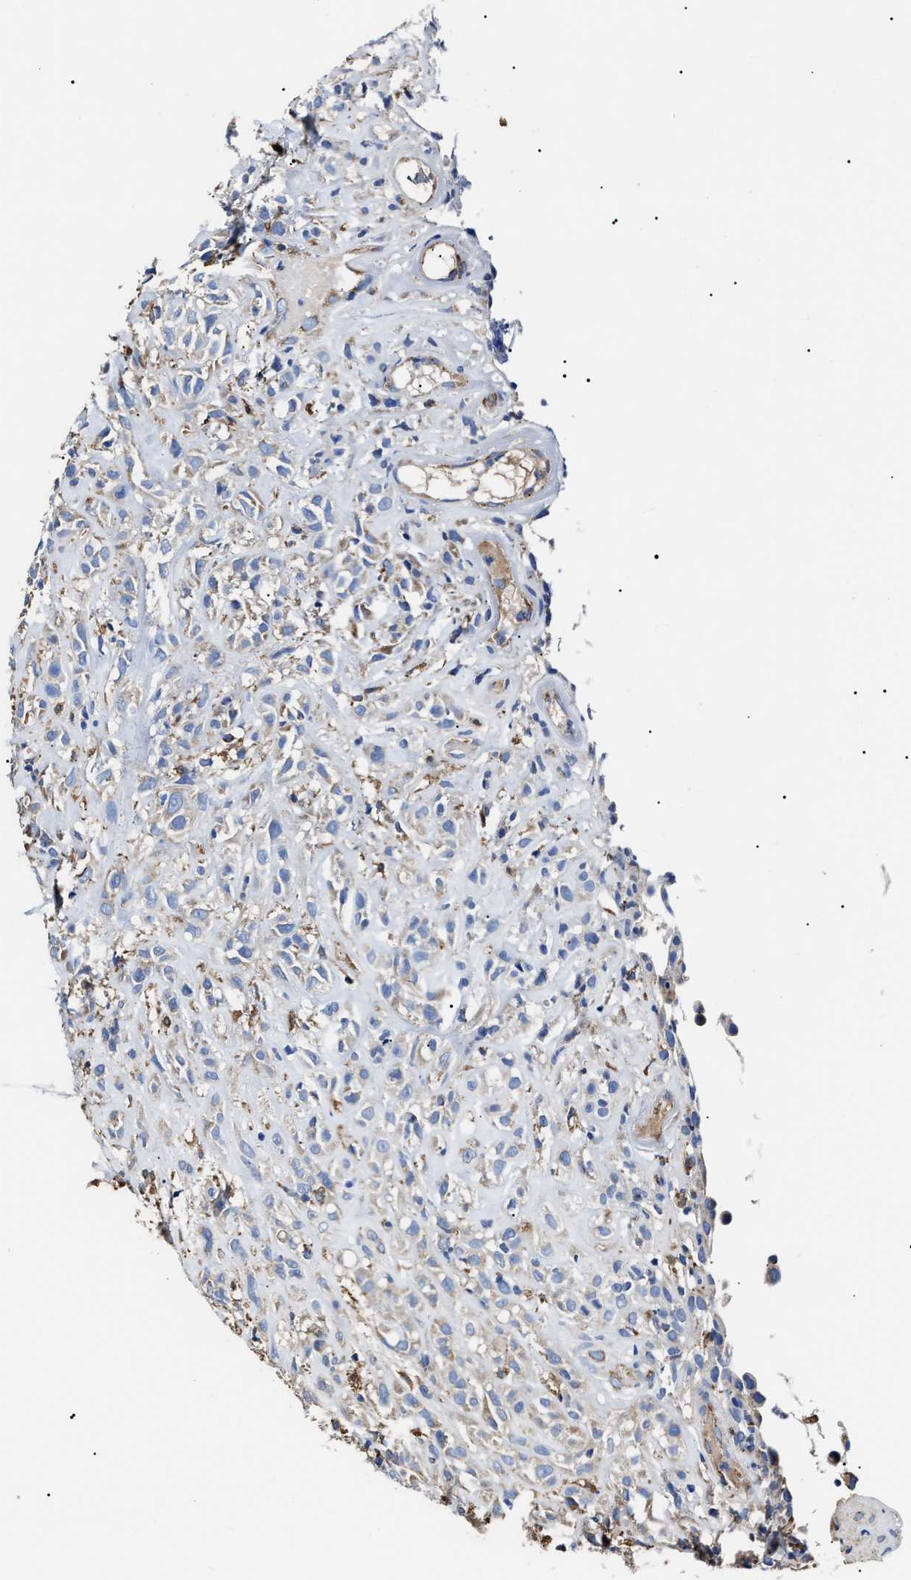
{"staining": {"intensity": "negative", "quantity": "none", "location": "none"}, "tissue": "head and neck cancer", "cell_type": "Tumor cells", "image_type": "cancer", "snomed": [{"axis": "morphology", "description": "Normal tissue, NOS"}, {"axis": "morphology", "description": "Squamous cell carcinoma, NOS"}, {"axis": "topography", "description": "Cartilage tissue"}, {"axis": "topography", "description": "Head-Neck"}], "caption": "The photomicrograph exhibits no staining of tumor cells in head and neck cancer (squamous cell carcinoma).", "gene": "ALDH1A1", "patient": {"sex": "male", "age": 62}}